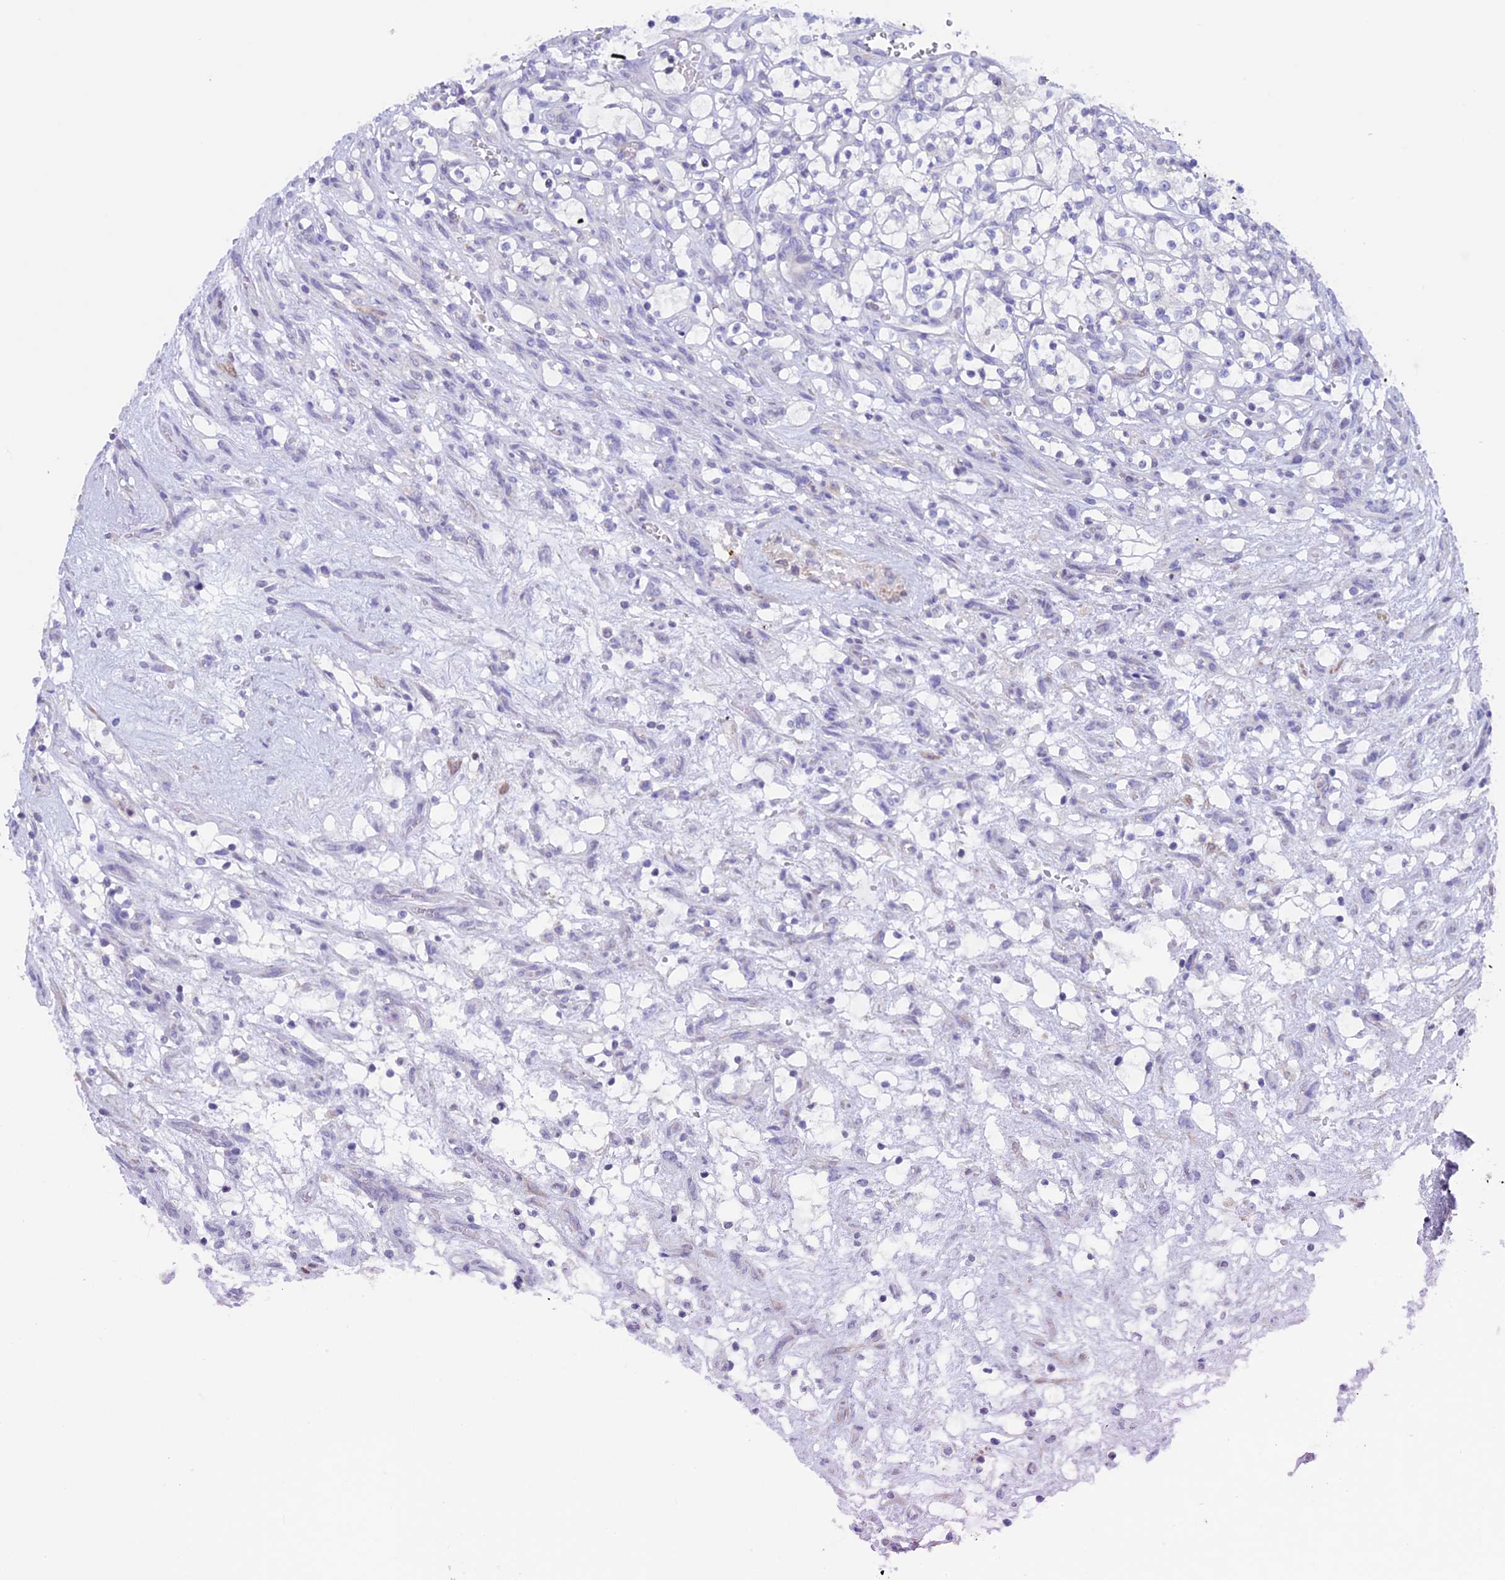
{"staining": {"intensity": "negative", "quantity": "none", "location": "none"}, "tissue": "renal cancer", "cell_type": "Tumor cells", "image_type": "cancer", "snomed": [{"axis": "morphology", "description": "Adenocarcinoma, NOS"}, {"axis": "topography", "description": "Kidney"}], "caption": "Adenocarcinoma (renal) was stained to show a protein in brown. There is no significant expression in tumor cells.", "gene": "IGSF6", "patient": {"sex": "female", "age": 69}}